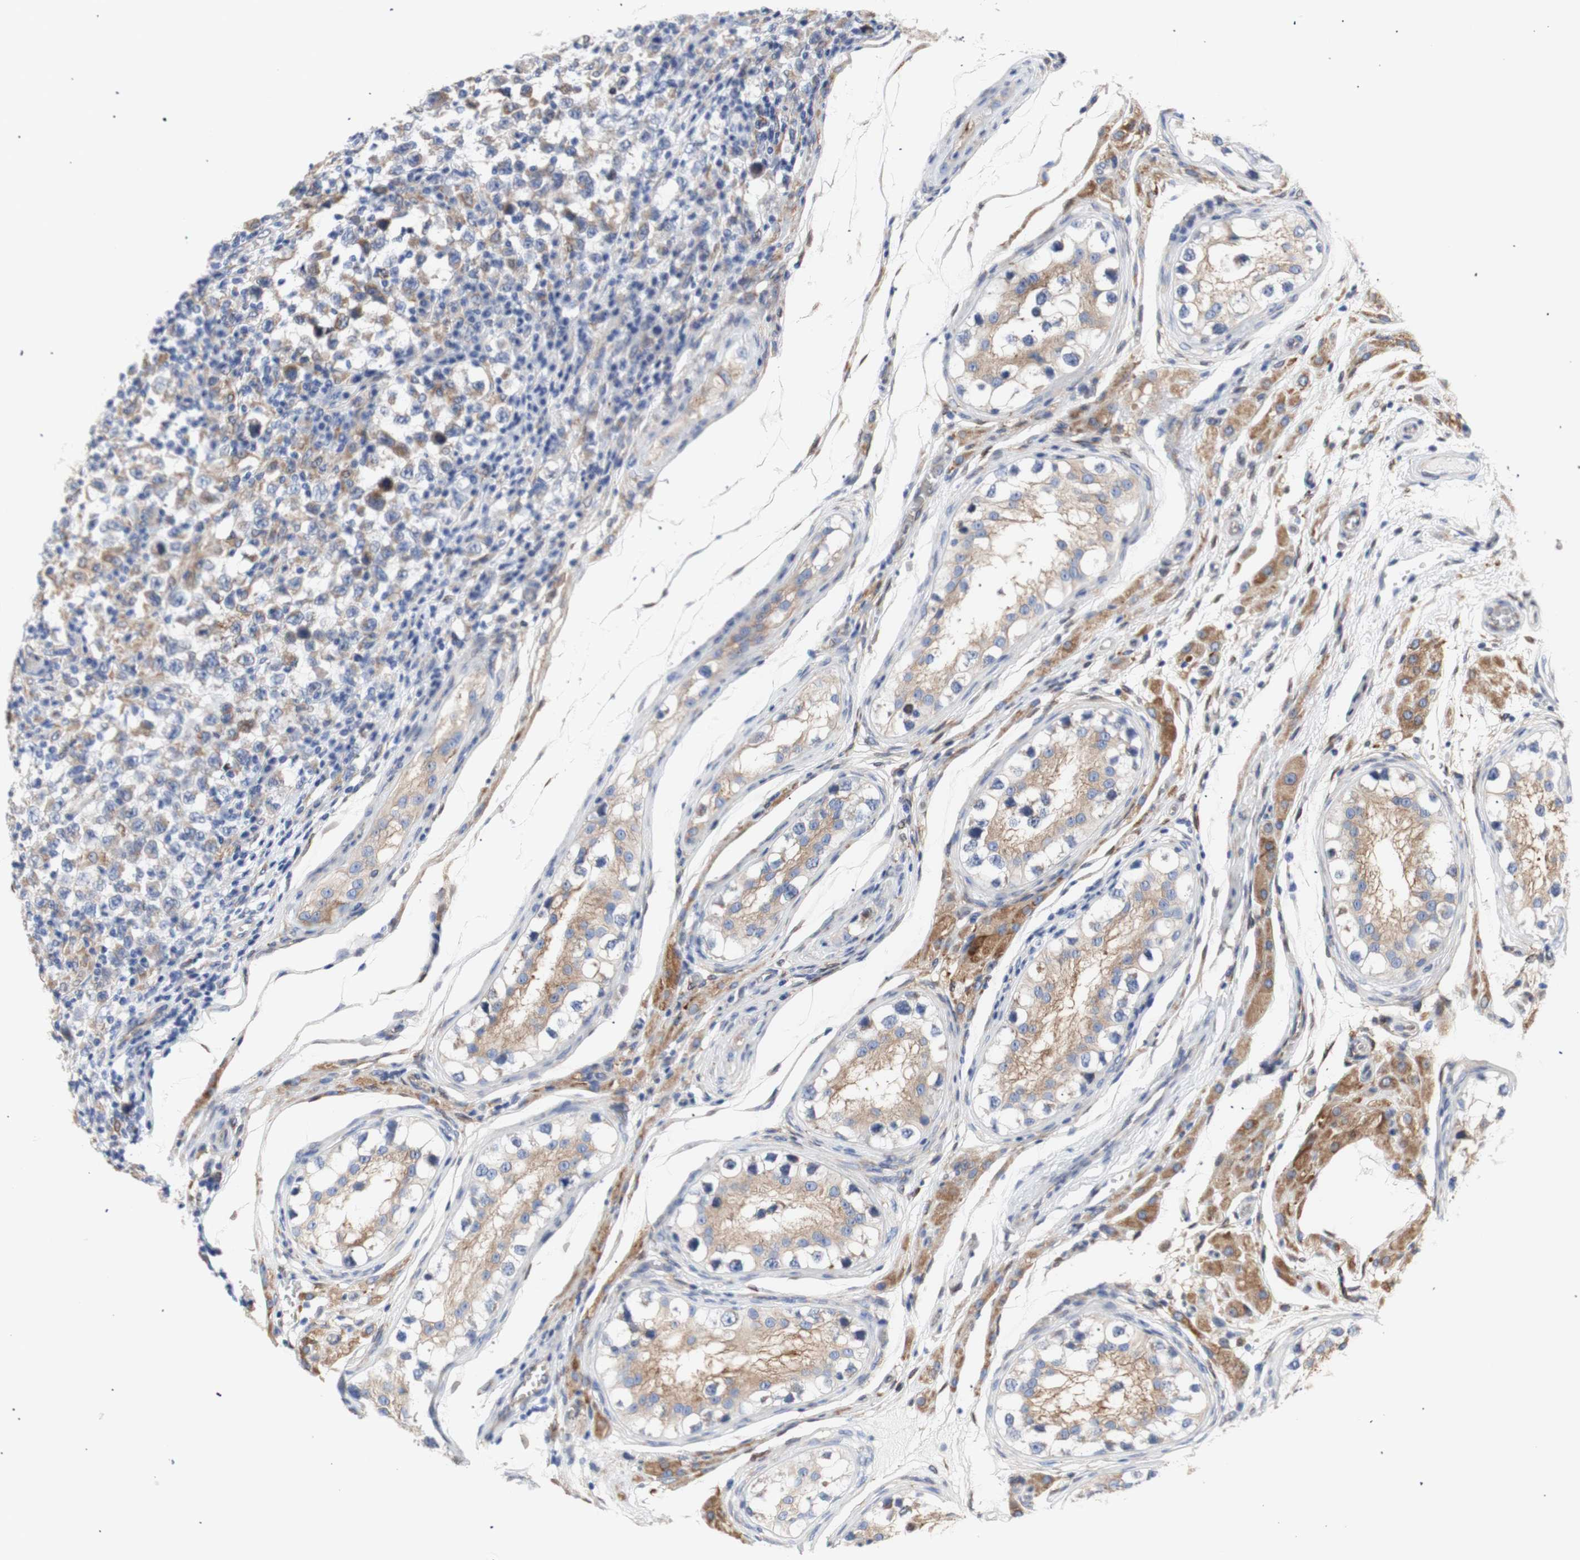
{"staining": {"intensity": "moderate", "quantity": ">75%", "location": "cytoplasmic/membranous"}, "tissue": "testis cancer", "cell_type": "Tumor cells", "image_type": "cancer", "snomed": [{"axis": "morphology", "description": "Carcinoma, Embryonal, NOS"}, {"axis": "topography", "description": "Testis"}], "caption": "Tumor cells demonstrate moderate cytoplasmic/membranous staining in approximately >75% of cells in testis cancer.", "gene": "ERLIN1", "patient": {"sex": "male", "age": 21}}